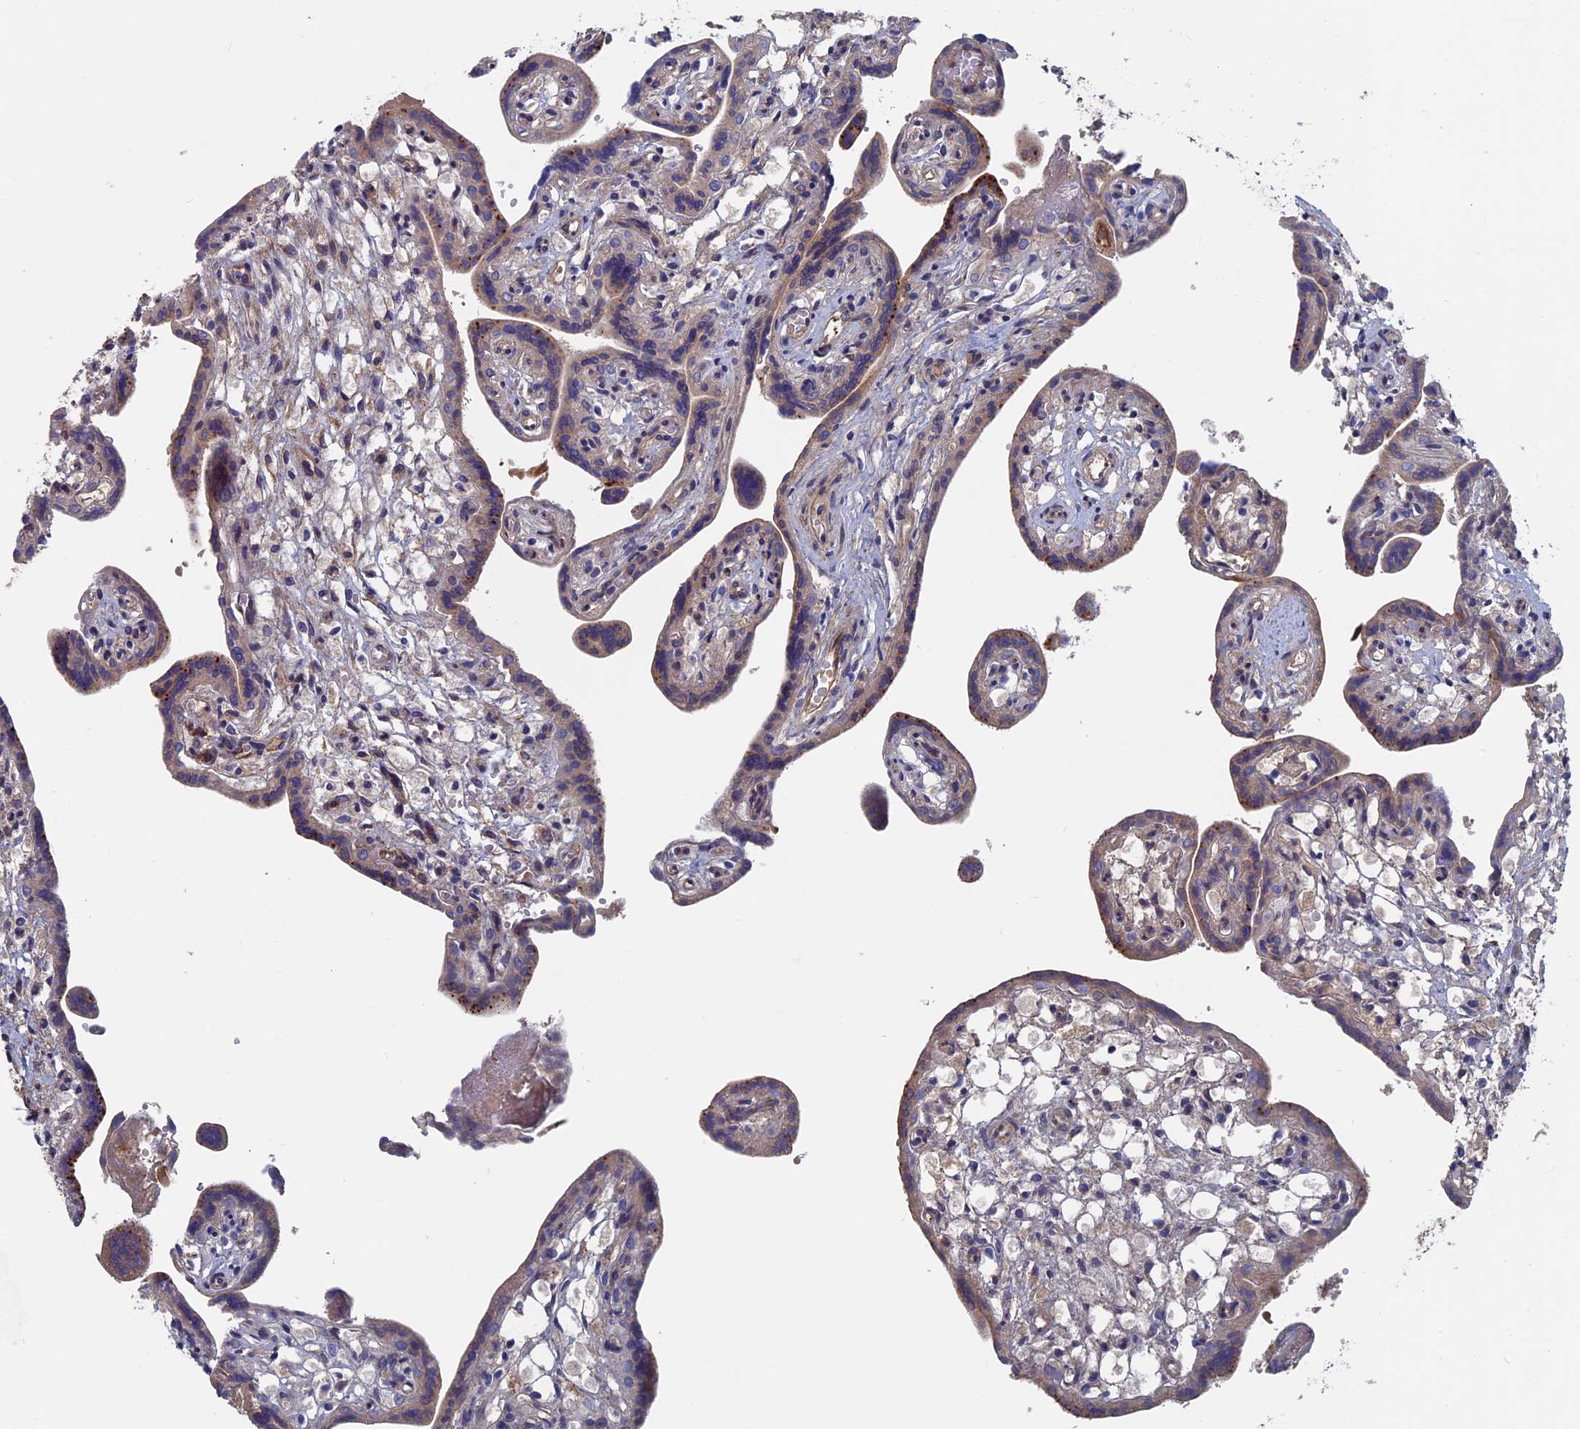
{"staining": {"intensity": "moderate", "quantity": ">75%", "location": "cytoplasmic/membranous"}, "tissue": "placenta", "cell_type": "Trophoblastic cells", "image_type": "normal", "snomed": [{"axis": "morphology", "description": "Normal tissue, NOS"}, {"axis": "topography", "description": "Placenta"}], "caption": "Protein staining by IHC shows moderate cytoplasmic/membranous positivity in approximately >75% of trophoblastic cells in normal placenta.", "gene": "RPUSD1", "patient": {"sex": "female", "age": 37}}